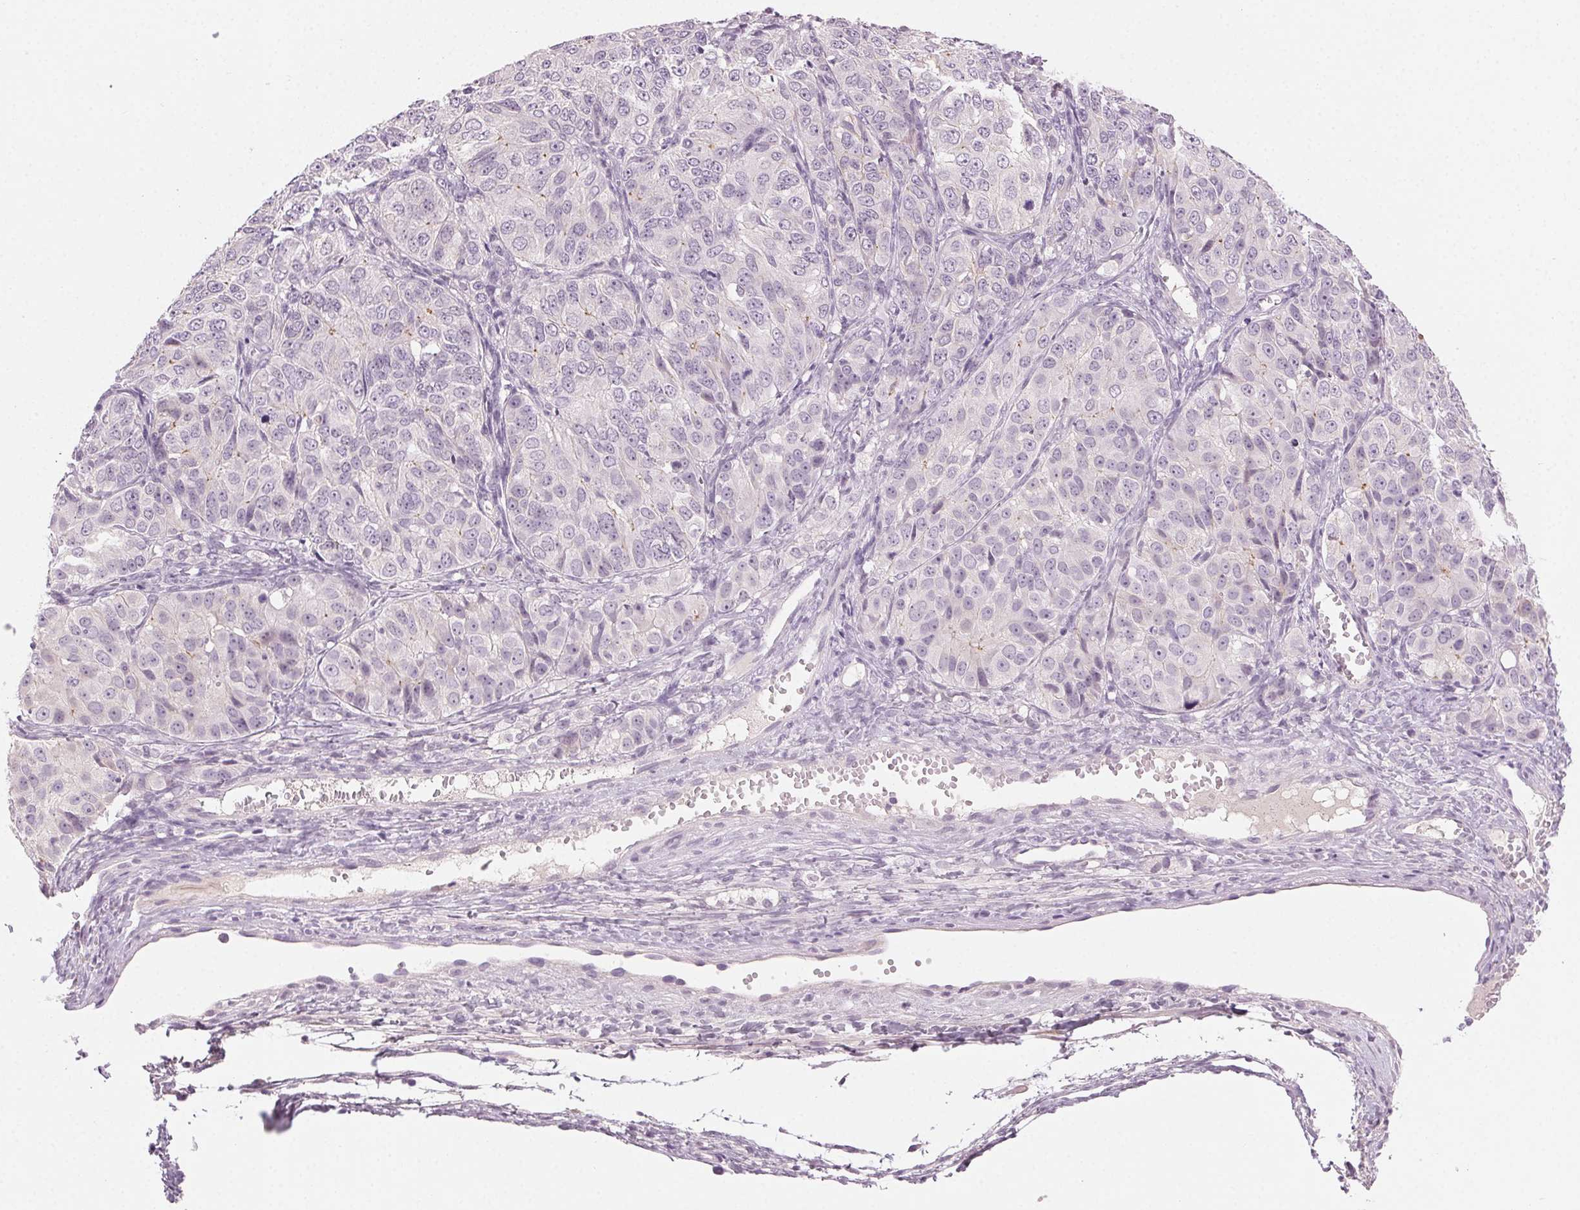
{"staining": {"intensity": "negative", "quantity": "none", "location": "none"}, "tissue": "ovarian cancer", "cell_type": "Tumor cells", "image_type": "cancer", "snomed": [{"axis": "morphology", "description": "Carcinoma, endometroid"}, {"axis": "topography", "description": "Ovary"}], "caption": "Immunohistochemistry histopathology image of neoplastic tissue: endometroid carcinoma (ovarian) stained with DAB shows no significant protein positivity in tumor cells.", "gene": "HSF5", "patient": {"sex": "female", "age": 51}}